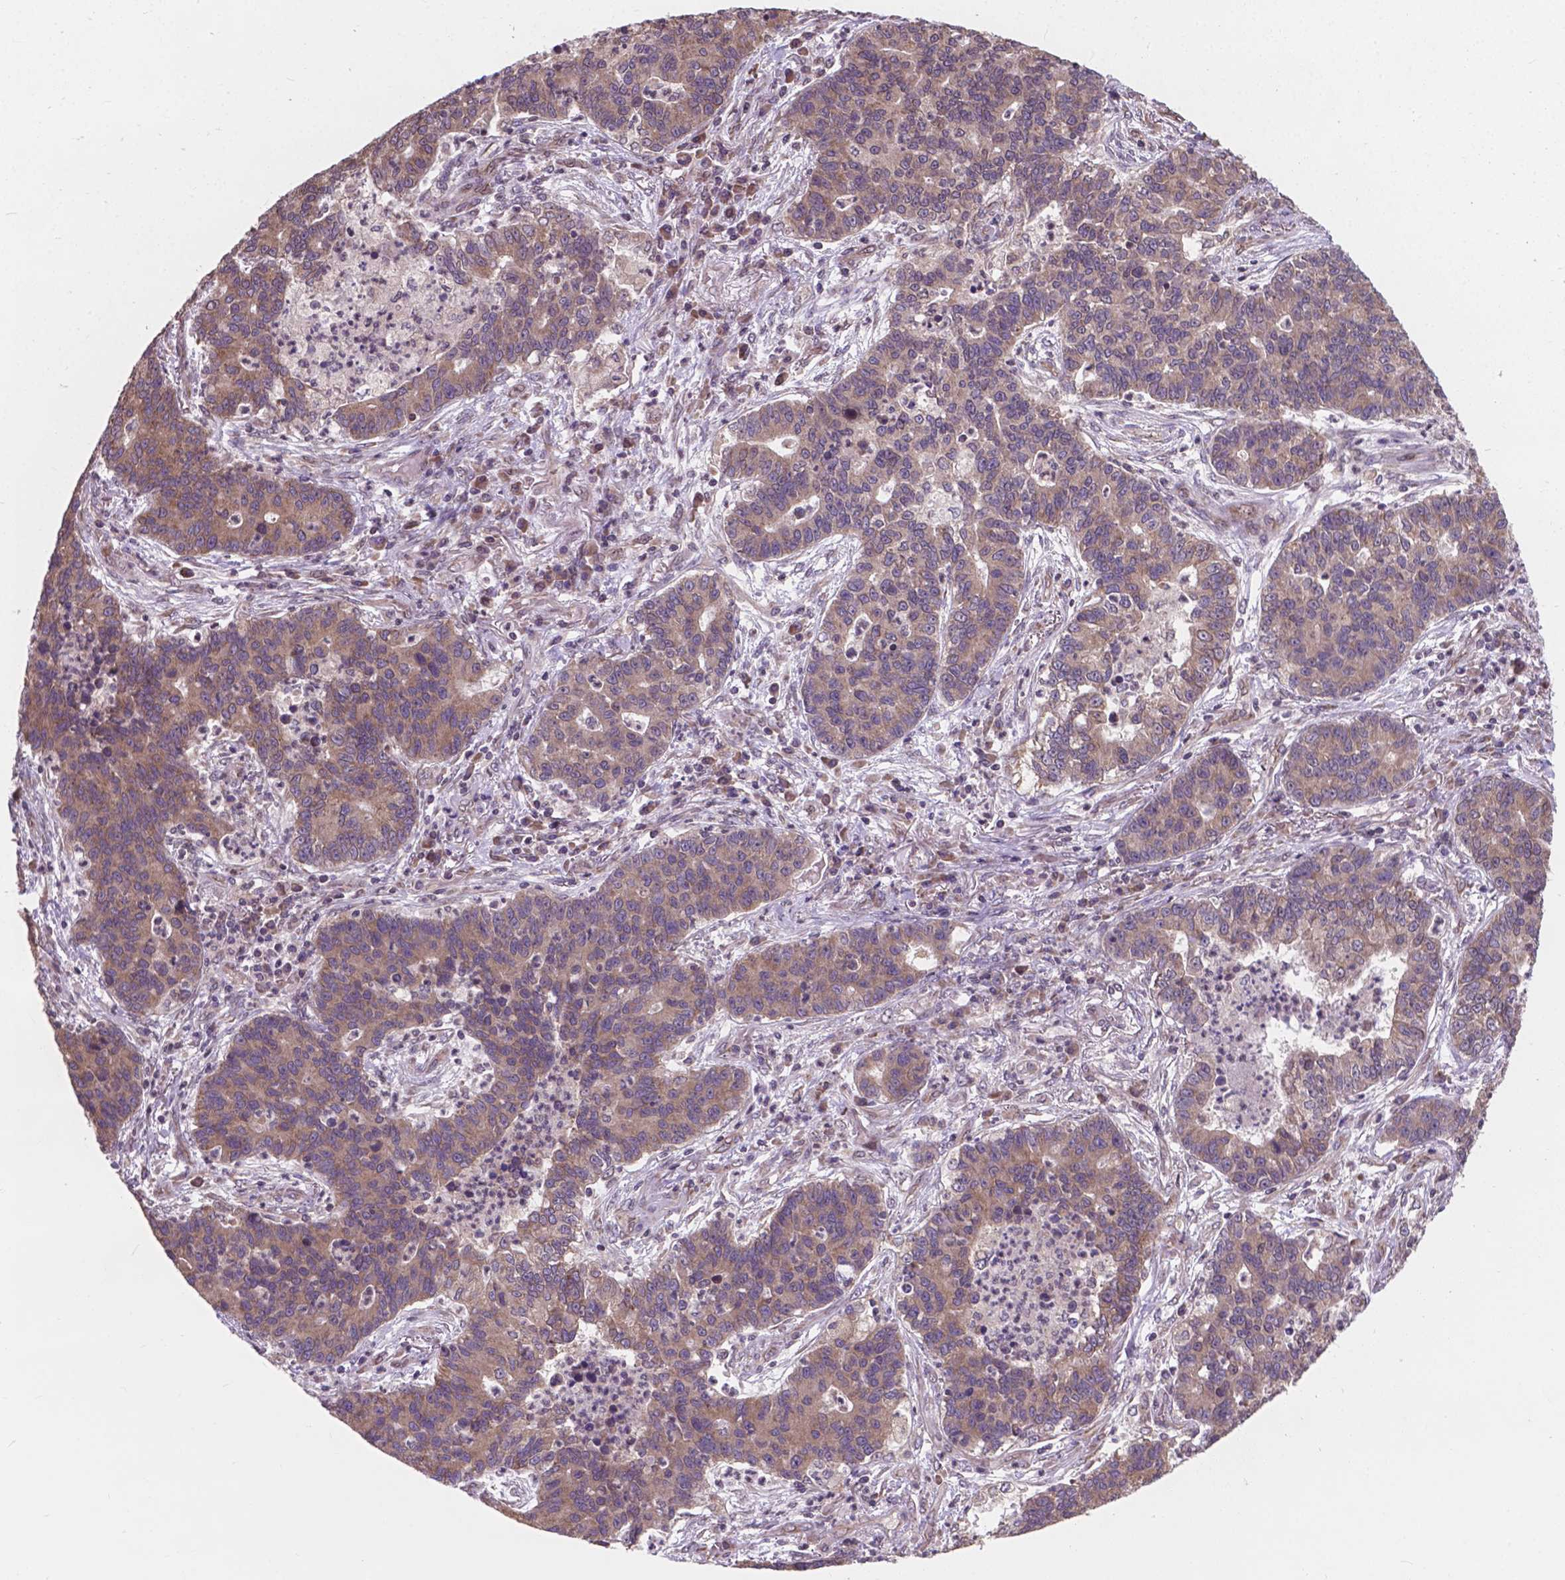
{"staining": {"intensity": "negative", "quantity": "none", "location": "none"}, "tissue": "lung cancer", "cell_type": "Tumor cells", "image_type": "cancer", "snomed": [{"axis": "morphology", "description": "Adenocarcinoma, NOS"}, {"axis": "topography", "description": "Lung"}], "caption": "Micrograph shows no protein expression in tumor cells of lung cancer (adenocarcinoma) tissue.", "gene": "MRPL33", "patient": {"sex": "female", "age": 57}}